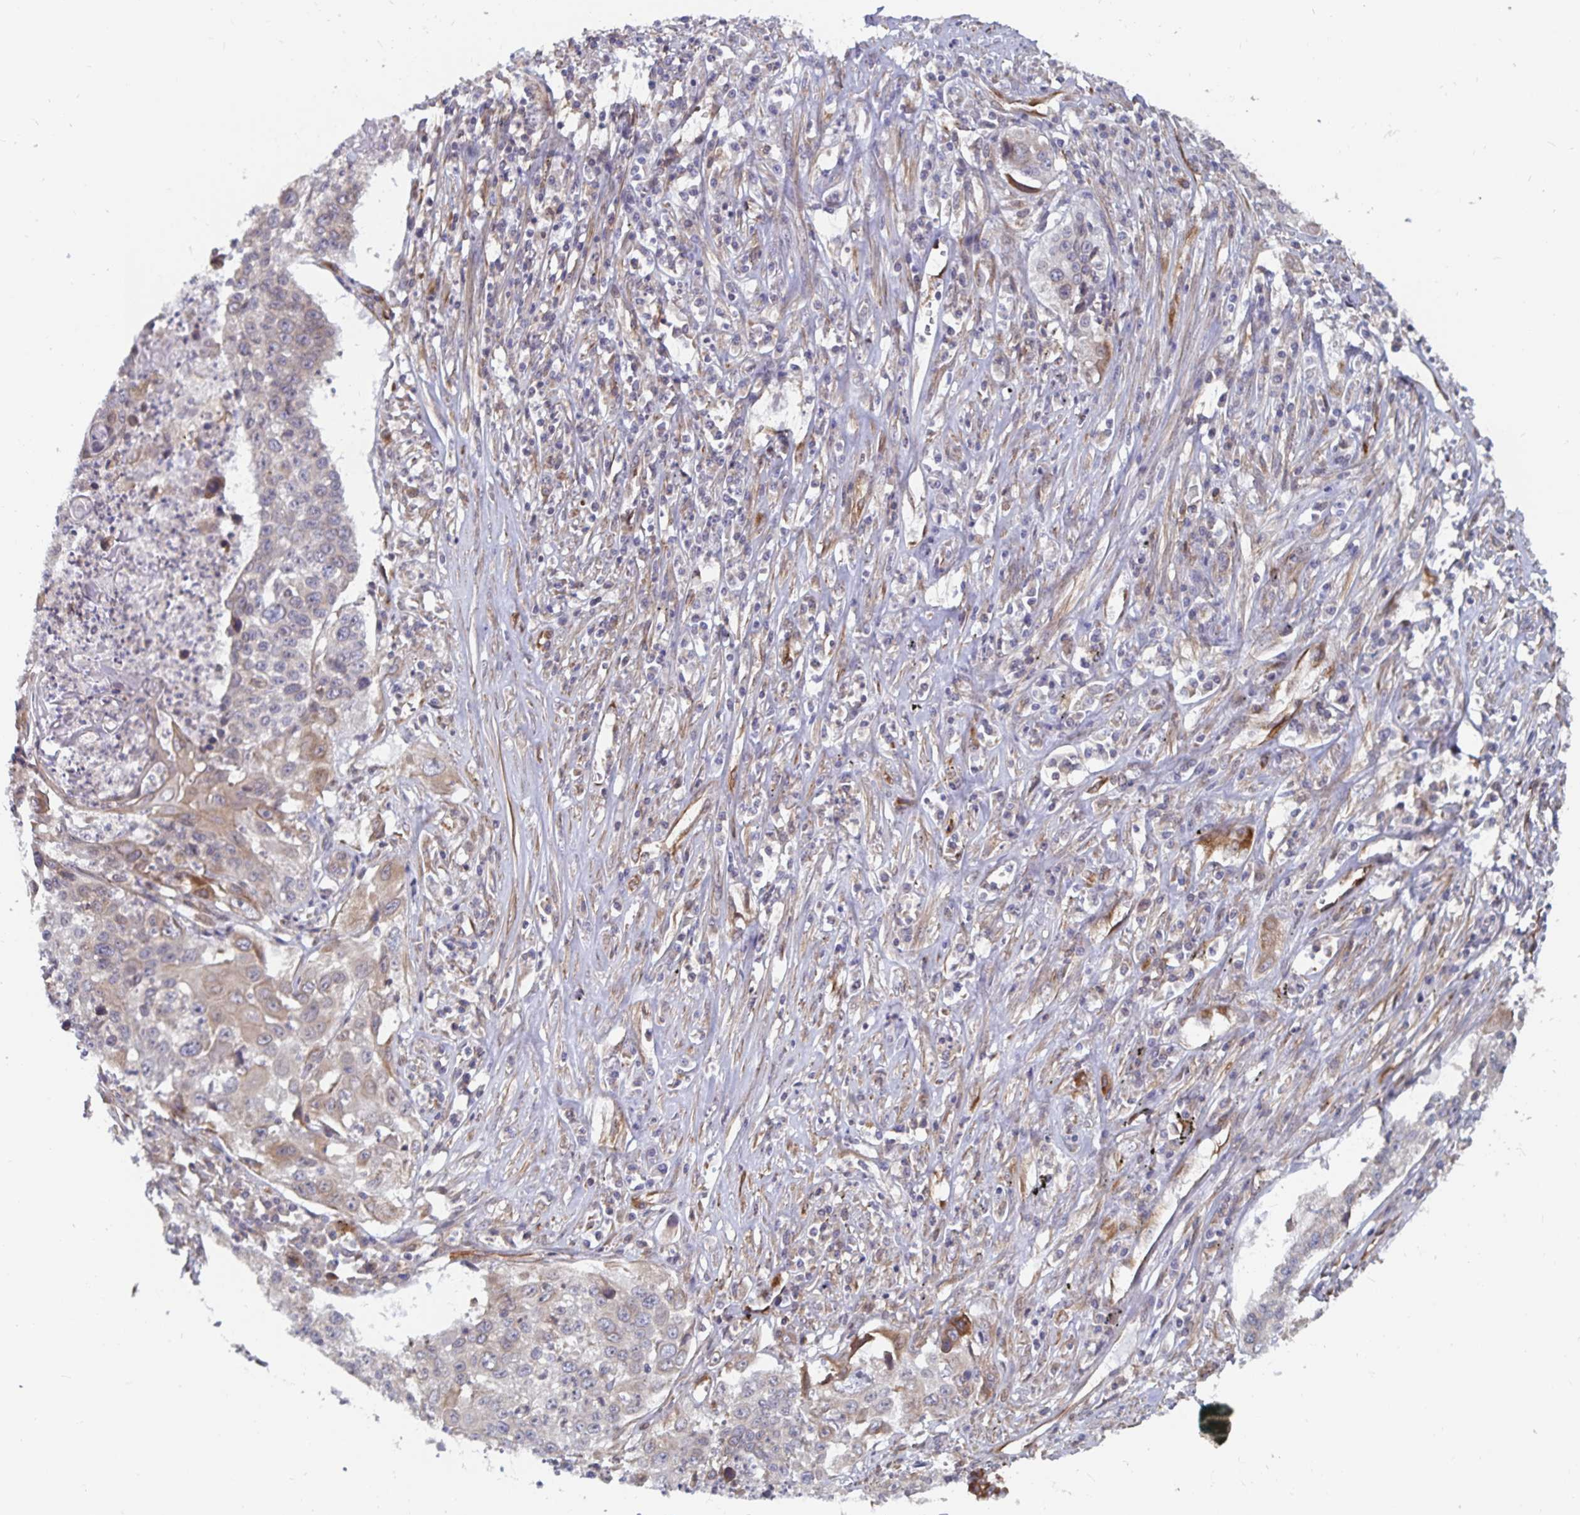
{"staining": {"intensity": "weak", "quantity": "<25%", "location": "cytoplasmic/membranous"}, "tissue": "lung cancer", "cell_type": "Tumor cells", "image_type": "cancer", "snomed": [{"axis": "morphology", "description": "Squamous cell carcinoma, NOS"}, {"axis": "morphology", "description": "Squamous cell carcinoma, metastatic, NOS"}, {"axis": "topography", "description": "Lung"}, {"axis": "topography", "description": "Pleura, NOS"}], "caption": "Immunohistochemical staining of human lung cancer reveals no significant expression in tumor cells.", "gene": "BCAP29", "patient": {"sex": "male", "age": 72}}